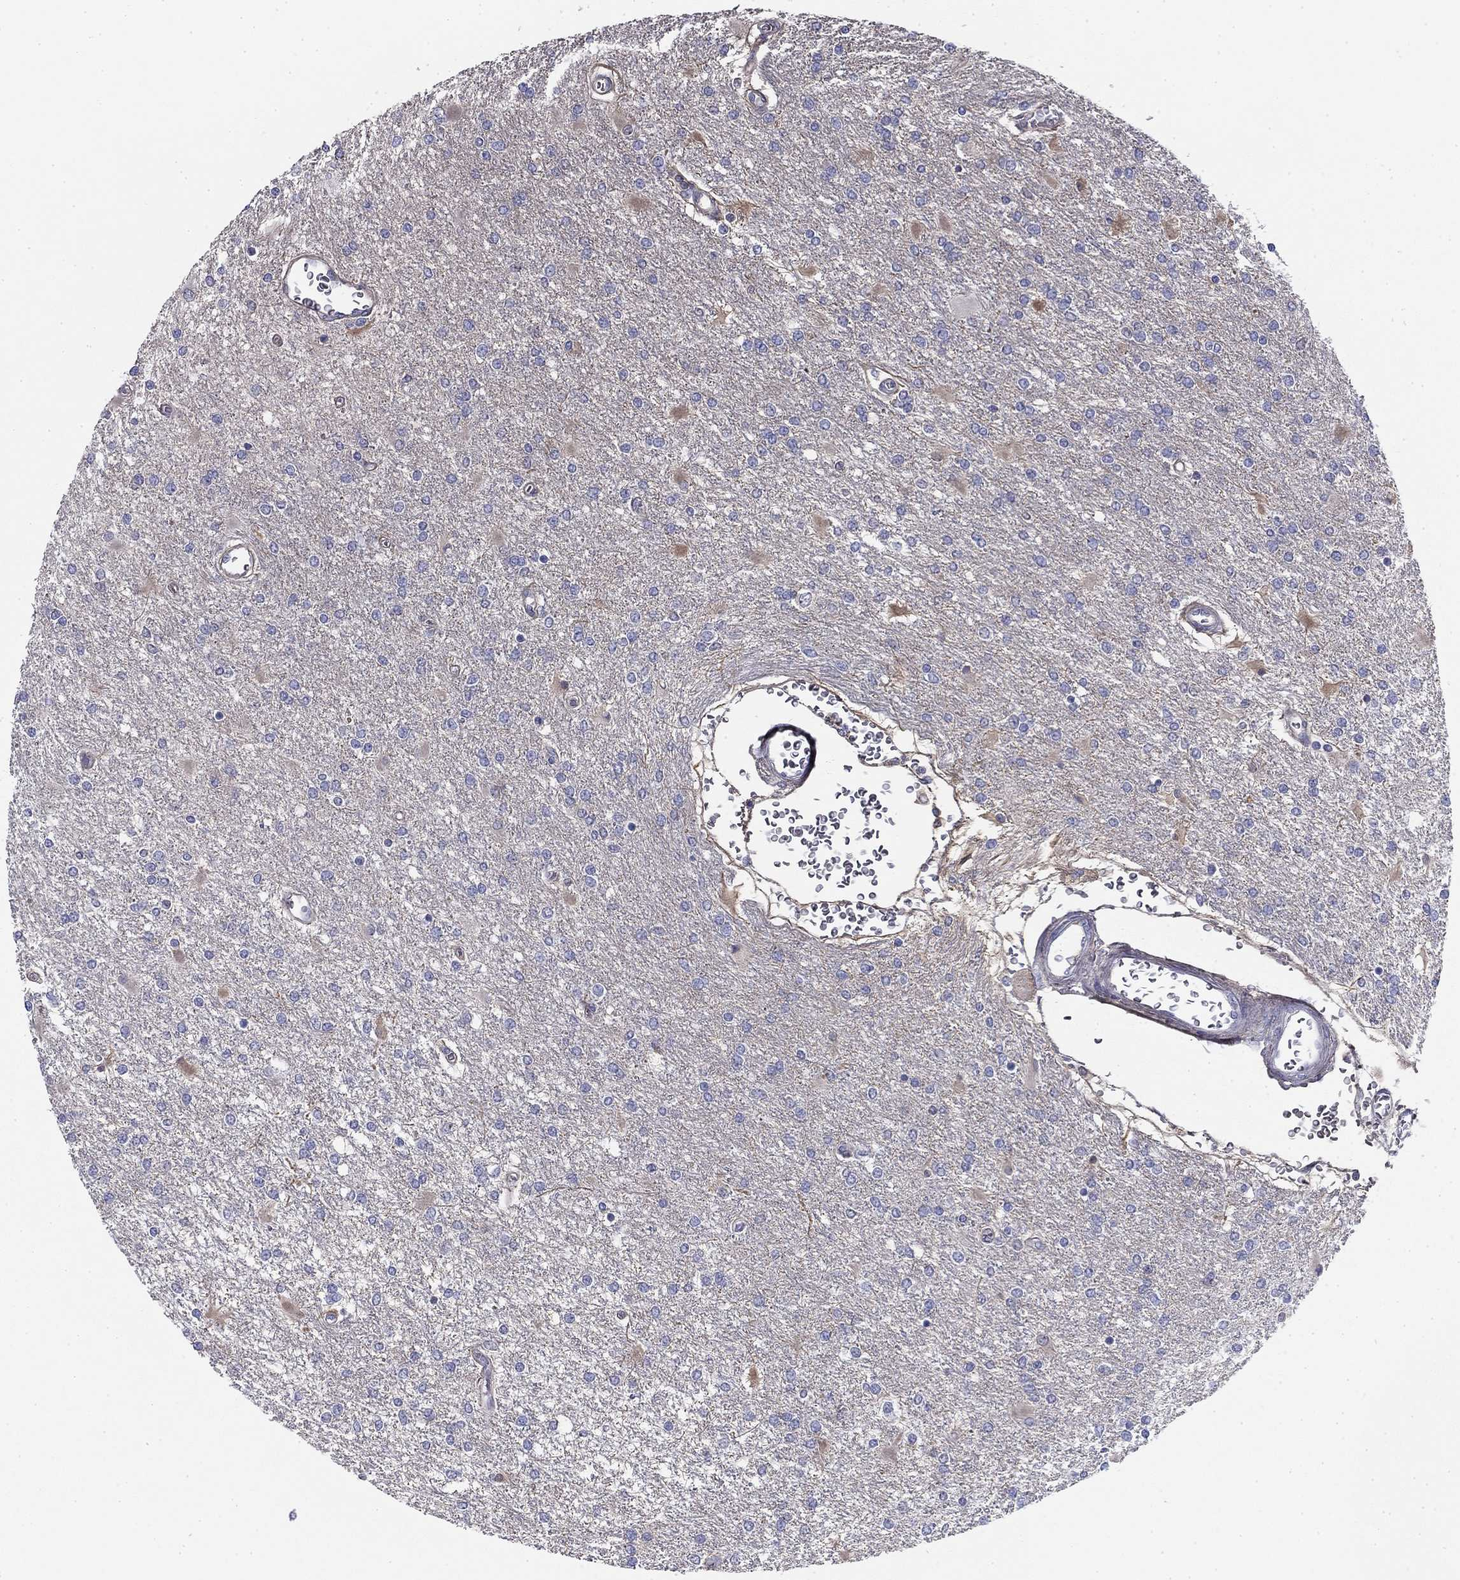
{"staining": {"intensity": "negative", "quantity": "none", "location": "none"}, "tissue": "glioma", "cell_type": "Tumor cells", "image_type": "cancer", "snomed": [{"axis": "morphology", "description": "Glioma, malignant, High grade"}, {"axis": "topography", "description": "Cerebral cortex"}], "caption": "There is no significant expression in tumor cells of malignant glioma (high-grade).", "gene": "CPLX4", "patient": {"sex": "male", "age": 79}}